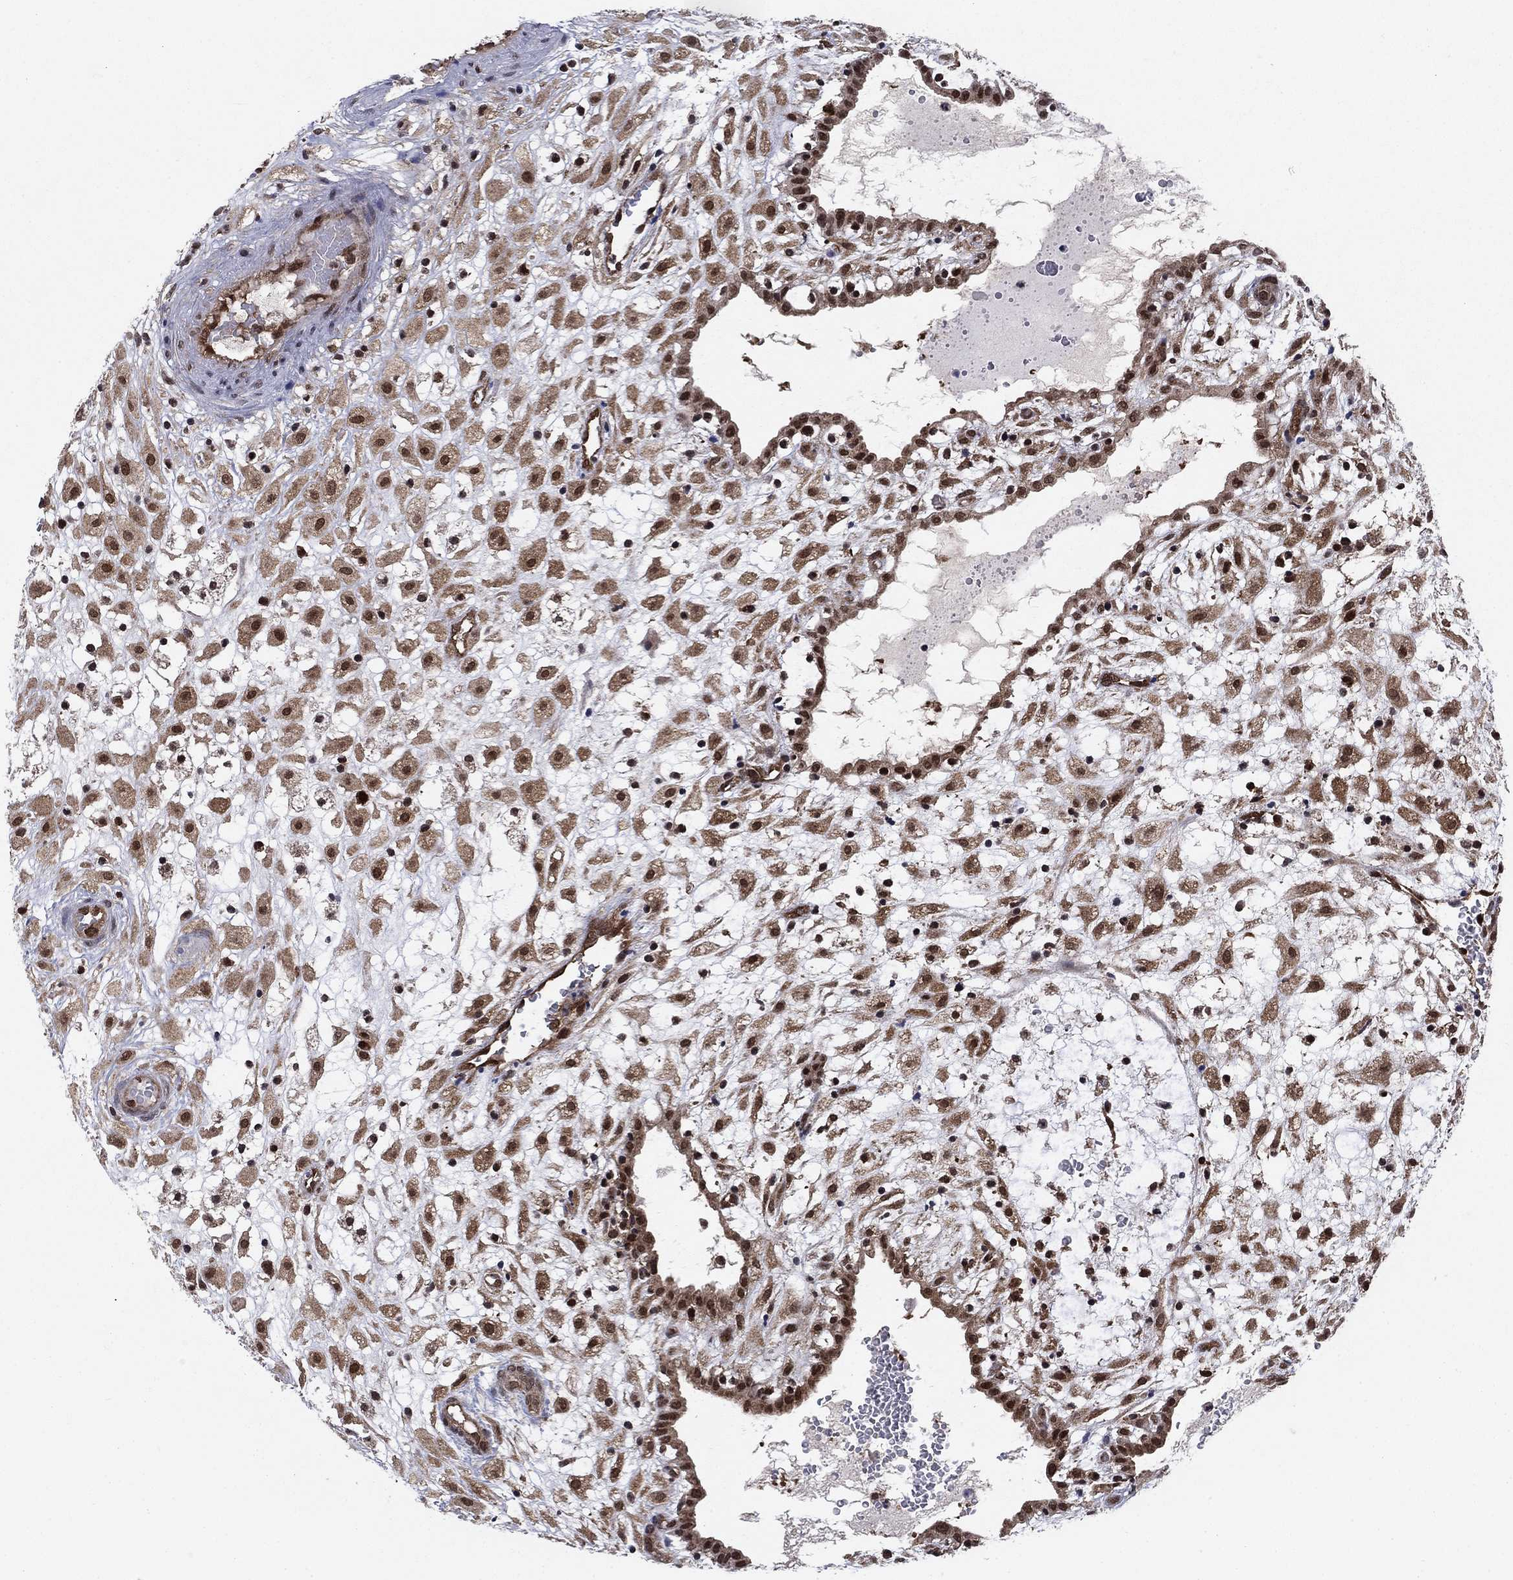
{"staining": {"intensity": "moderate", "quantity": ">75%", "location": "cytoplasmic/membranous,nuclear"}, "tissue": "placenta", "cell_type": "Decidual cells", "image_type": "normal", "snomed": [{"axis": "morphology", "description": "Normal tissue, NOS"}, {"axis": "topography", "description": "Placenta"}], "caption": "Protein staining by immunohistochemistry displays moderate cytoplasmic/membranous,nuclear positivity in about >75% of decidual cells in benign placenta.", "gene": "DNAJA1", "patient": {"sex": "female", "age": 24}}